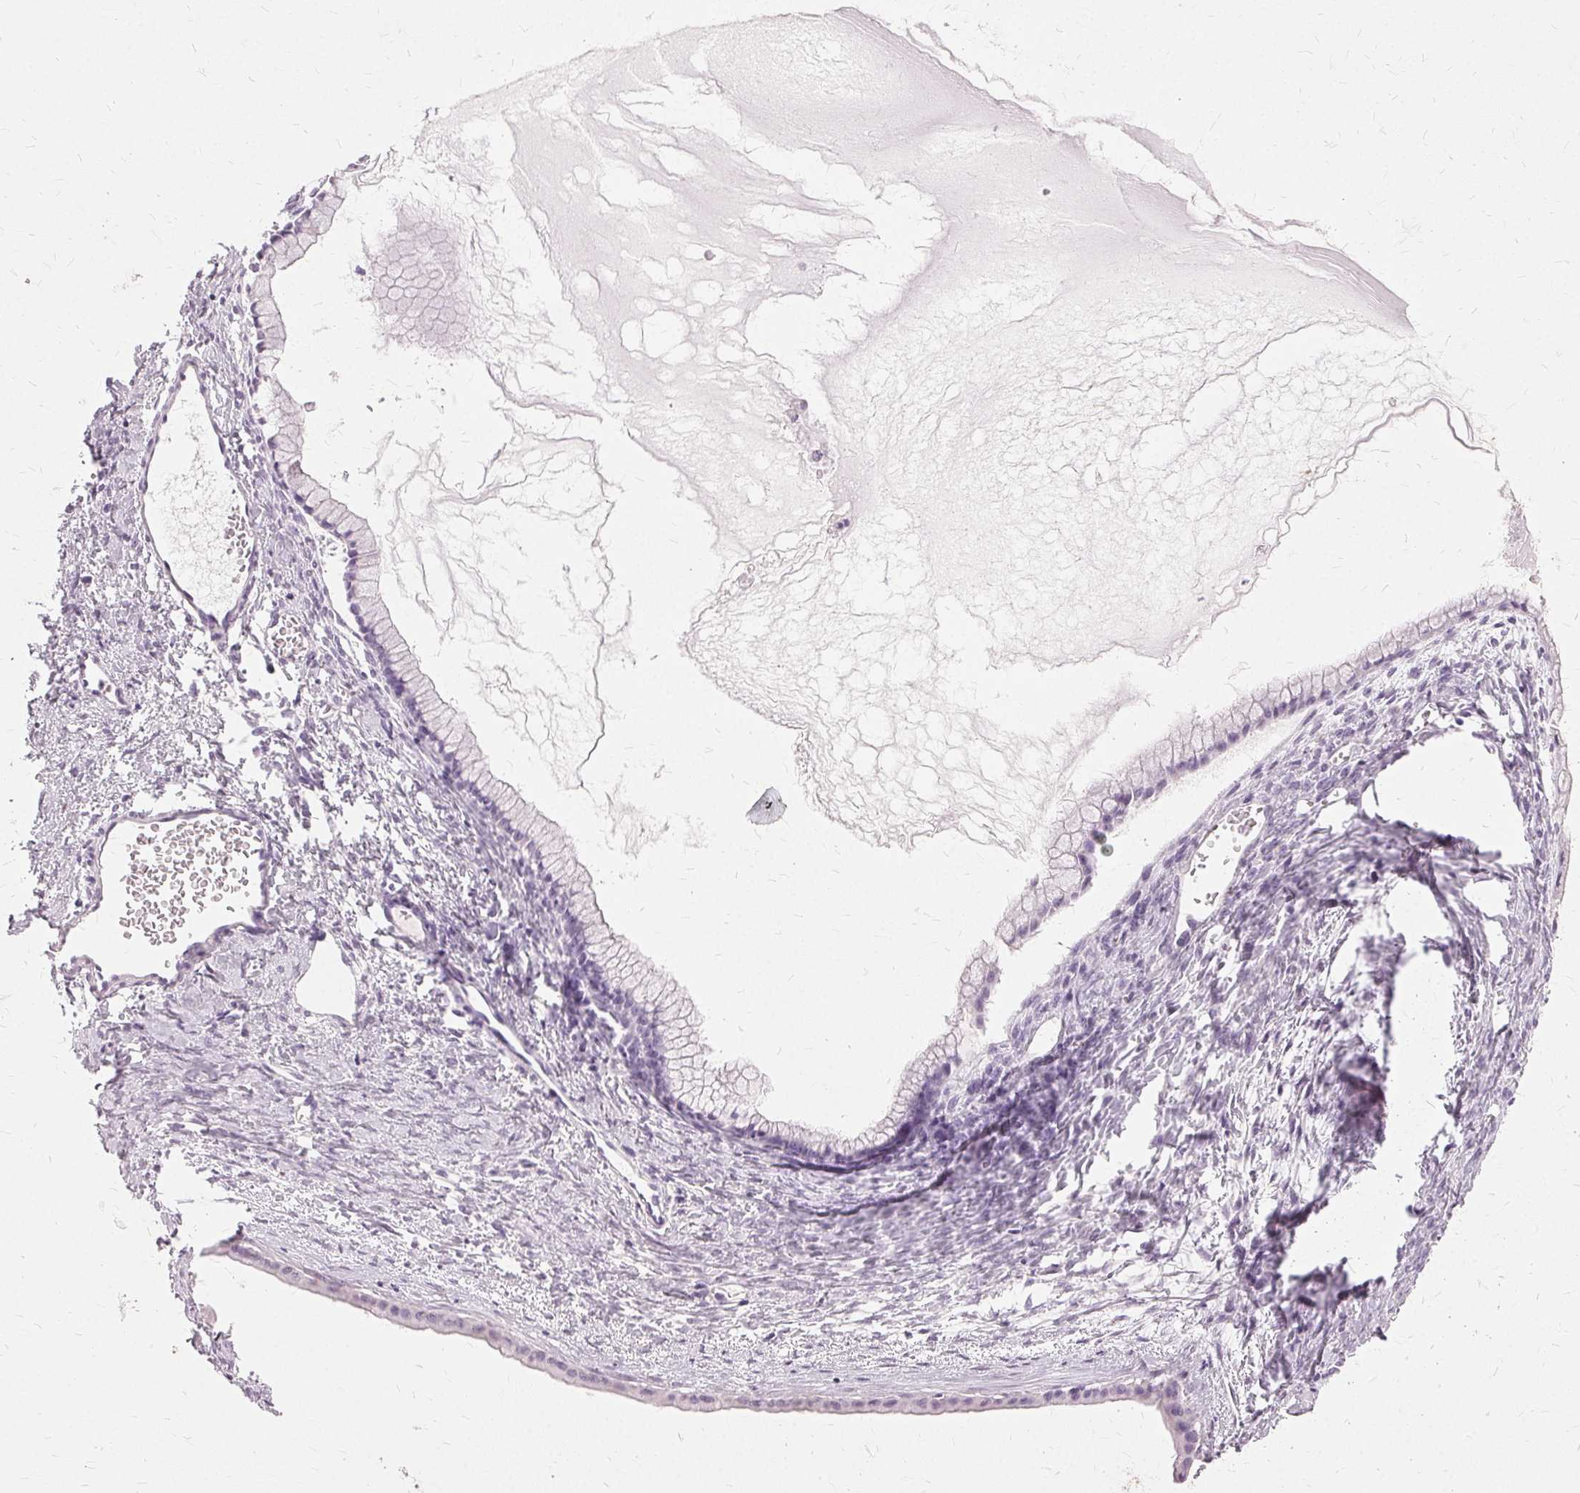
{"staining": {"intensity": "negative", "quantity": "none", "location": "none"}, "tissue": "ovarian cancer", "cell_type": "Tumor cells", "image_type": "cancer", "snomed": [{"axis": "morphology", "description": "Cystadenocarcinoma, mucinous, NOS"}, {"axis": "topography", "description": "Ovary"}], "caption": "Tumor cells are negative for protein expression in human ovarian cancer.", "gene": "SLC45A3", "patient": {"sex": "female", "age": 41}}